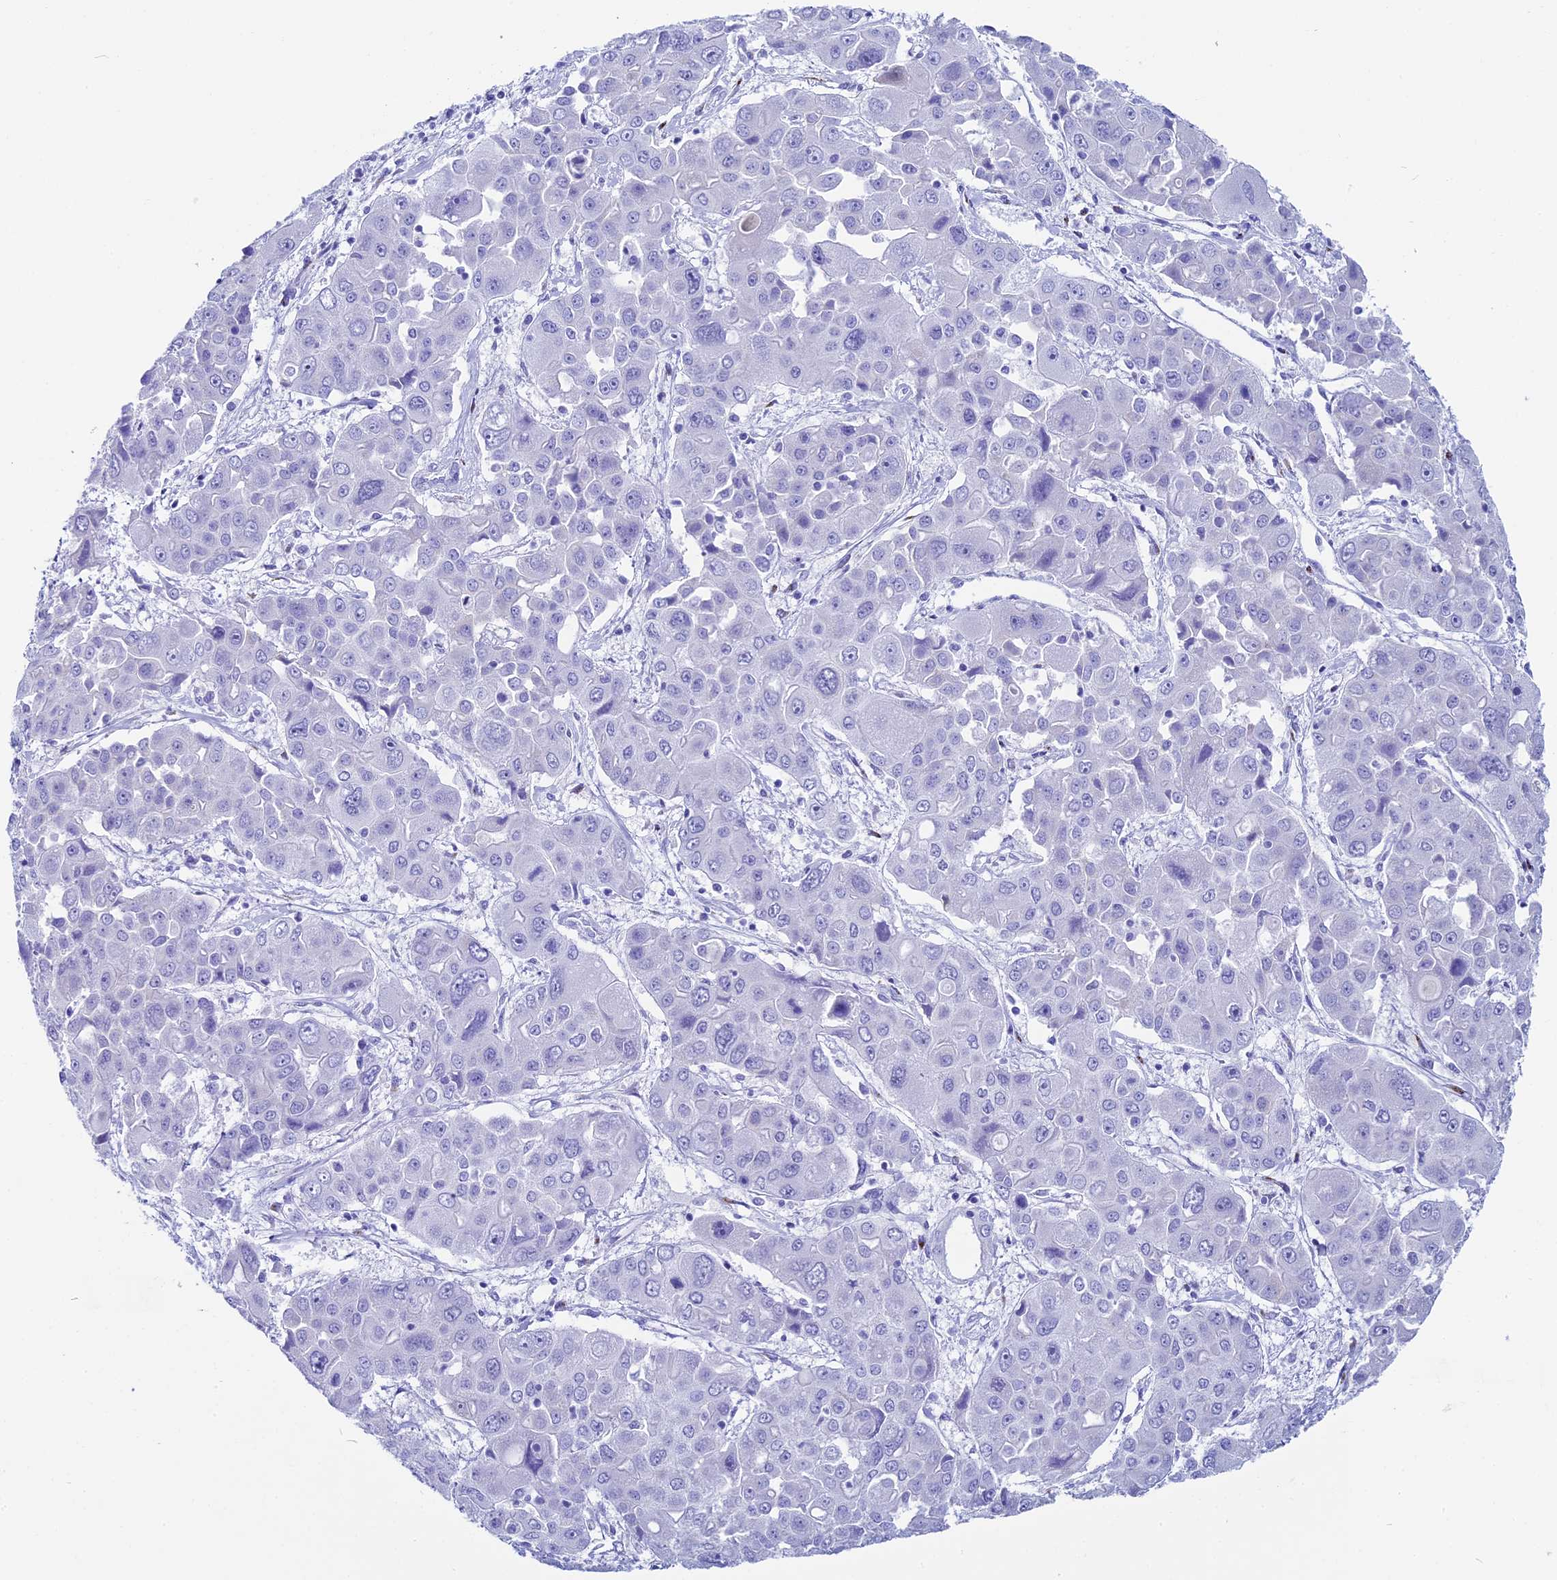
{"staining": {"intensity": "negative", "quantity": "none", "location": "none"}, "tissue": "liver cancer", "cell_type": "Tumor cells", "image_type": "cancer", "snomed": [{"axis": "morphology", "description": "Cholangiocarcinoma"}, {"axis": "topography", "description": "Liver"}], "caption": "IHC micrograph of neoplastic tissue: liver cancer stained with DAB demonstrates no significant protein positivity in tumor cells.", "gene": "AP3B2", "patient": {"sex": "male", "age": 67}}